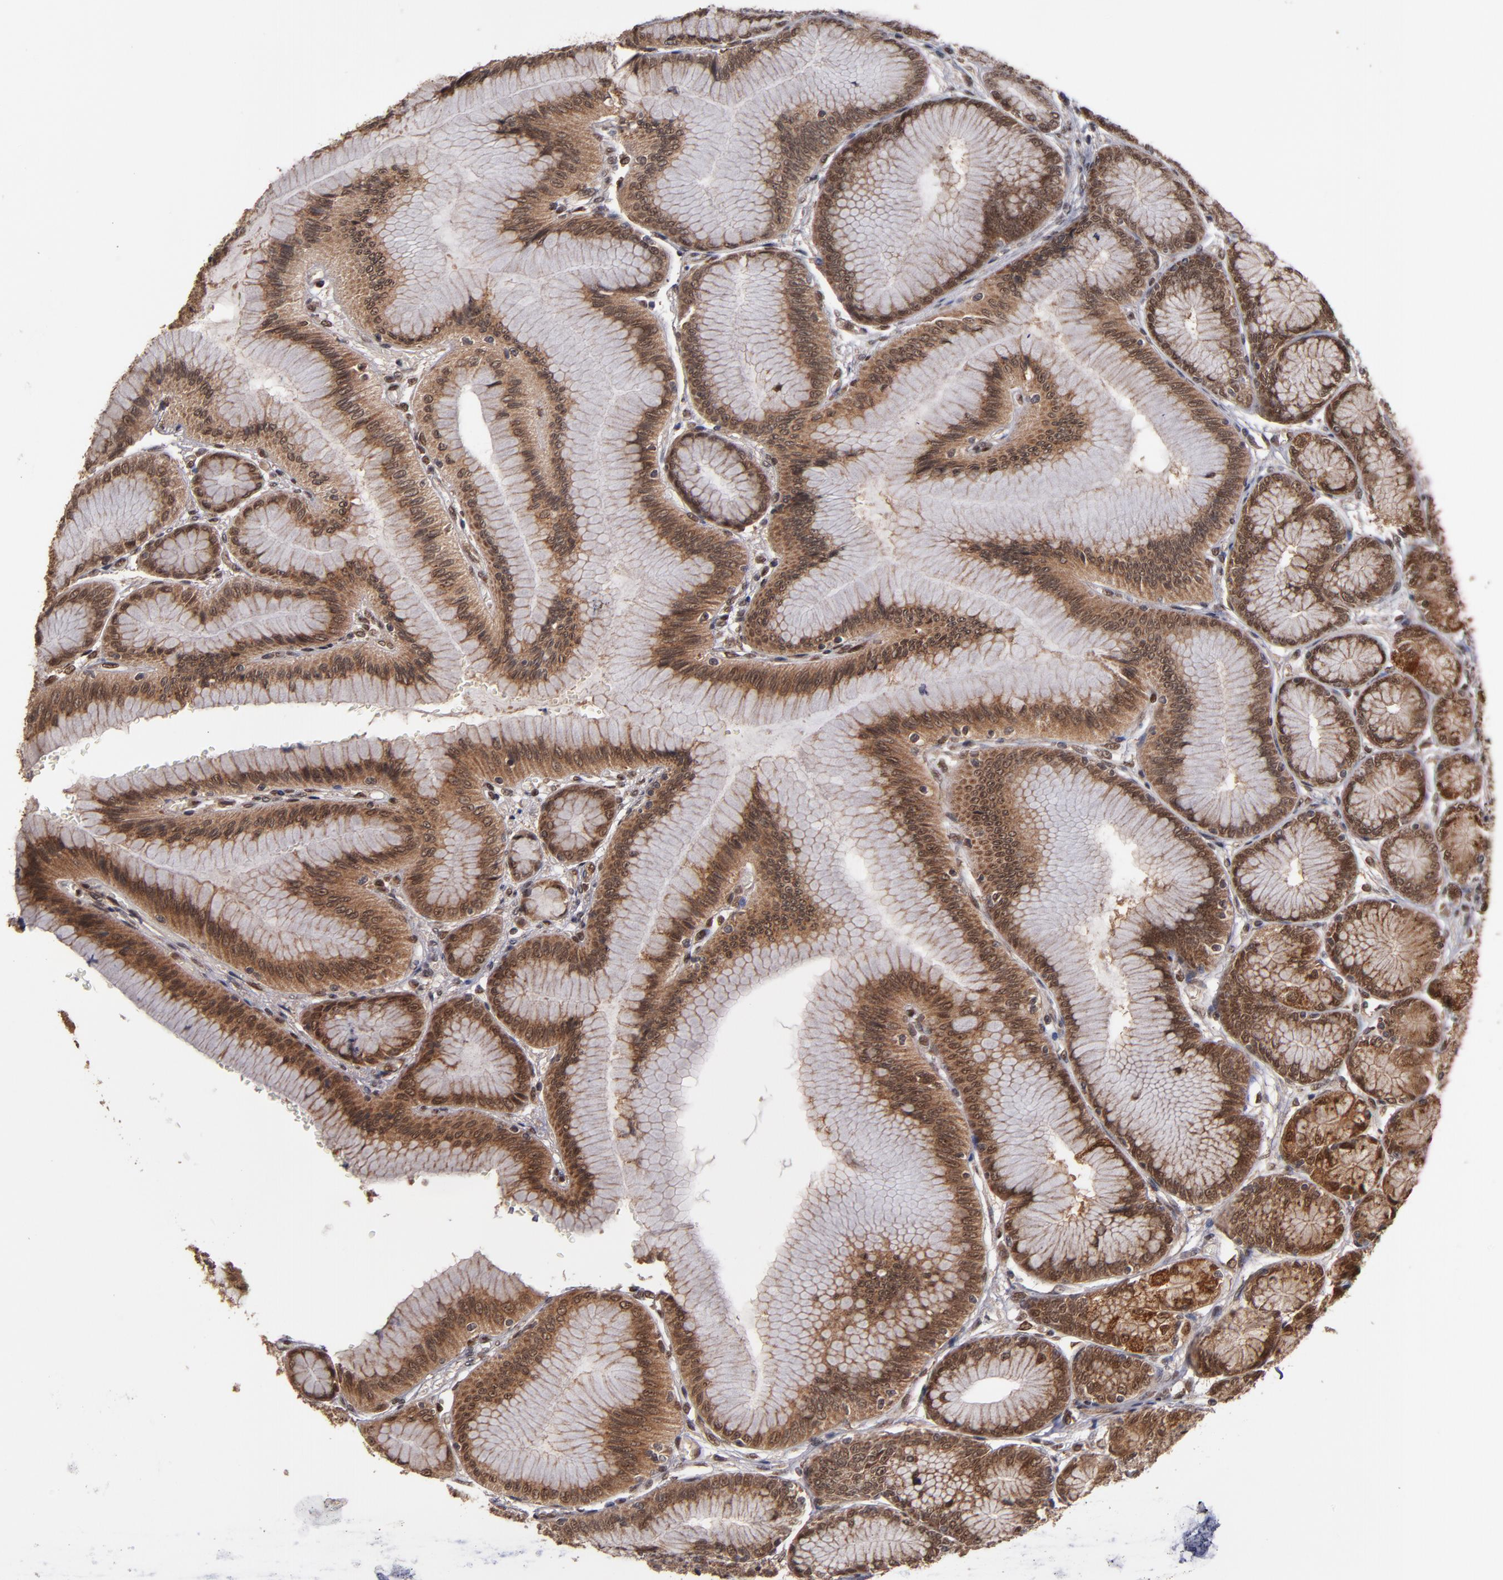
{"staining": {"intensity": "strong", "quantity": ">75%", "location": "cytoplasmic/membranous"}, "tissue": "stomach", "cell_type": "Glandular cells", "image_type": "normal", "snomed": [{"axis": "morphology", "description": "Normal tissue, NOS"}, {"axis": "morphology", "description": "Adenocarcinoma, NOS"}, {"axis": "topography", "description": "Stomach"}, {"axis": "topography", "description": "Stomach, lower"}], "caption": "Approximately >75% of glandular cells in benign stomach exhibit strong cytoplasmic/membranous protein staining as visualized by brown immunohistochemical staining.", "gene": "CUL5", "patient": {"sex": "female", "age": 65}}